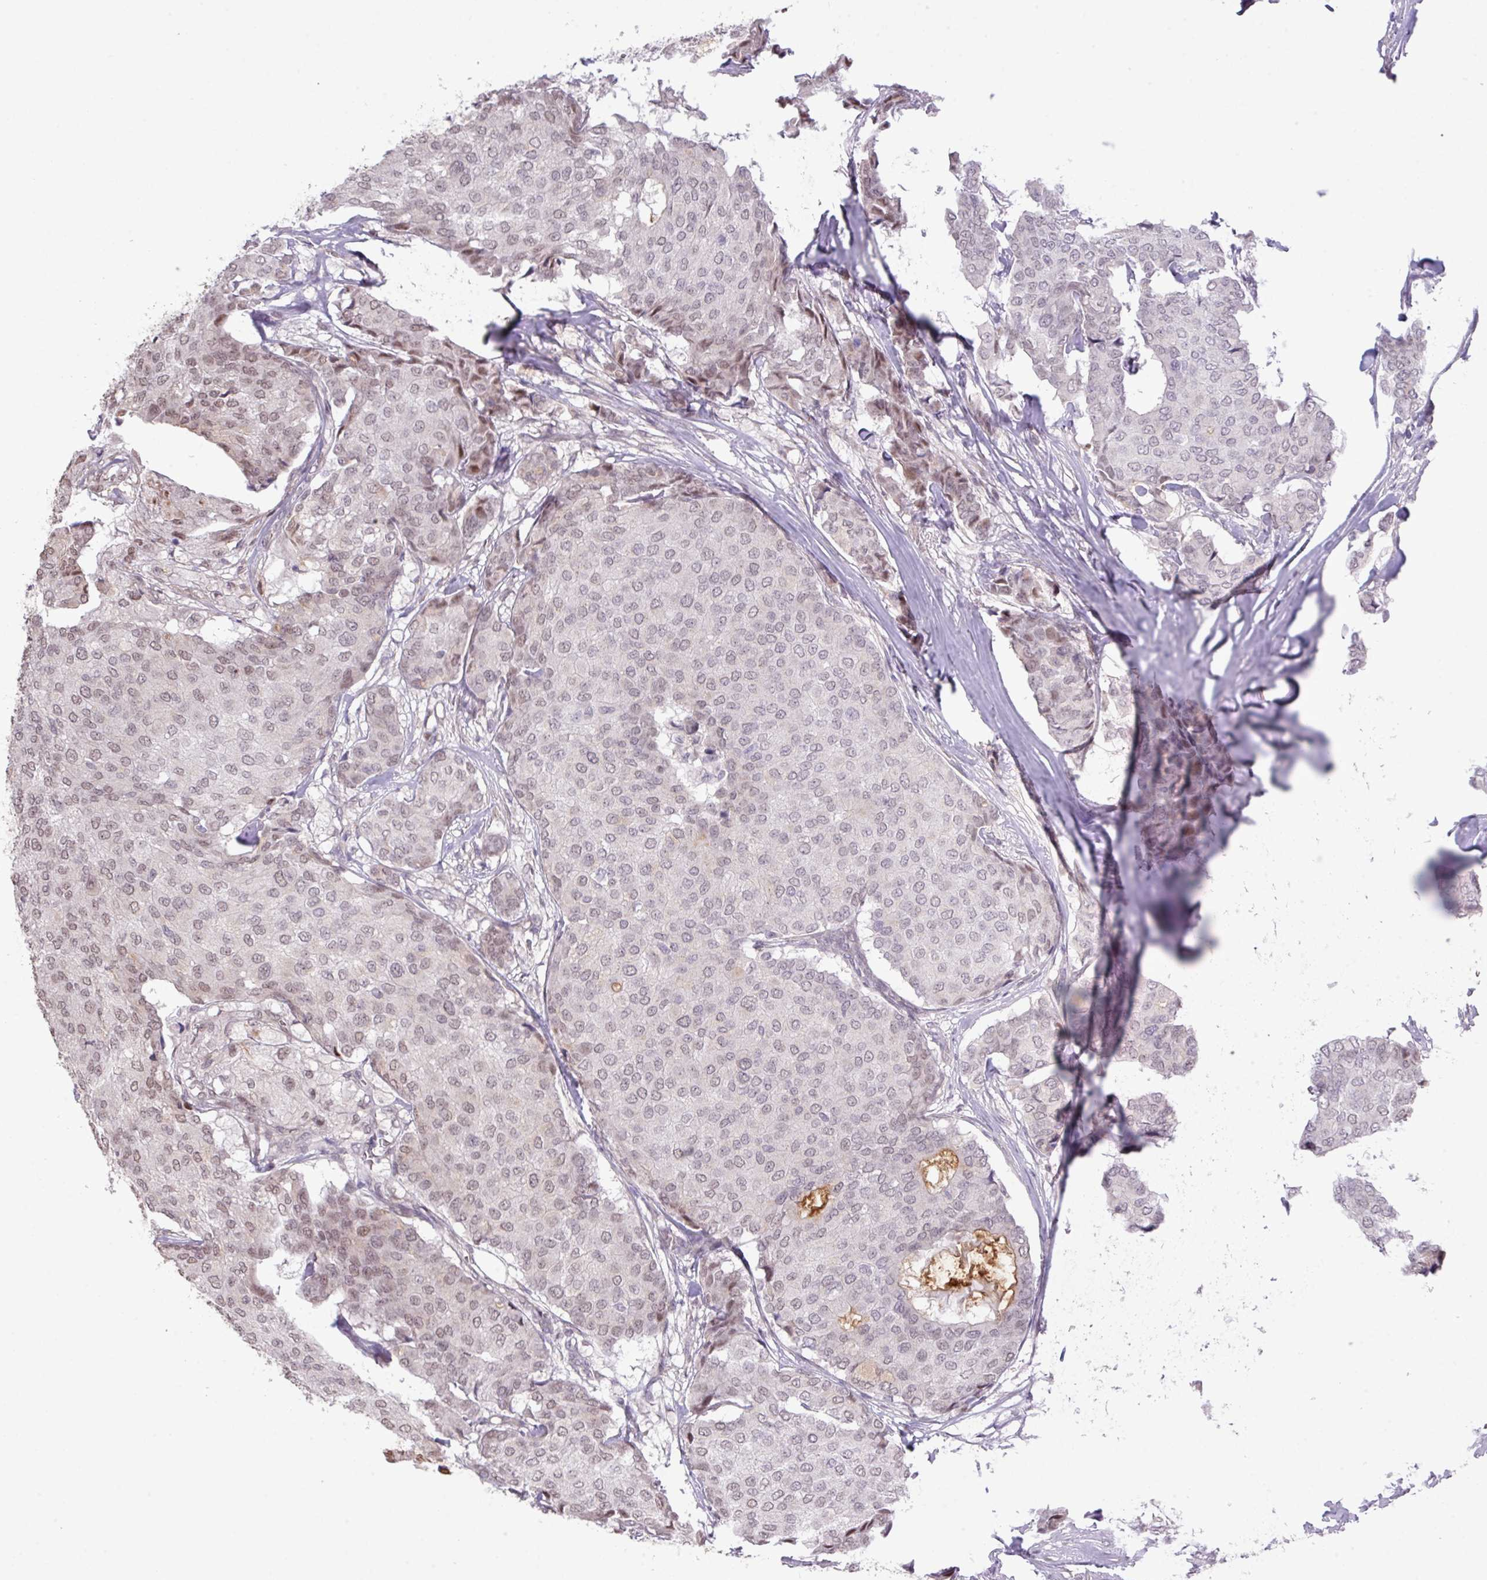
{"staining": {"intensity": "weak", "quantity": "25%-75%", "location": "nuclear"}, "tissue": "breast cancer", "cell_type": "Tumor cells", "image_type": "cancer", "snomed": [{"axis": "morphology", "description": "Duct carcinoma"}, {"axis": "topography", "description": "Breast"}], "caption": "Breast cancer stained for a protein exhibits weak nuclear positivity in tumor cells.", "gene": "ANKRD13B", "patient": {"sex": "female", "age": 75}}